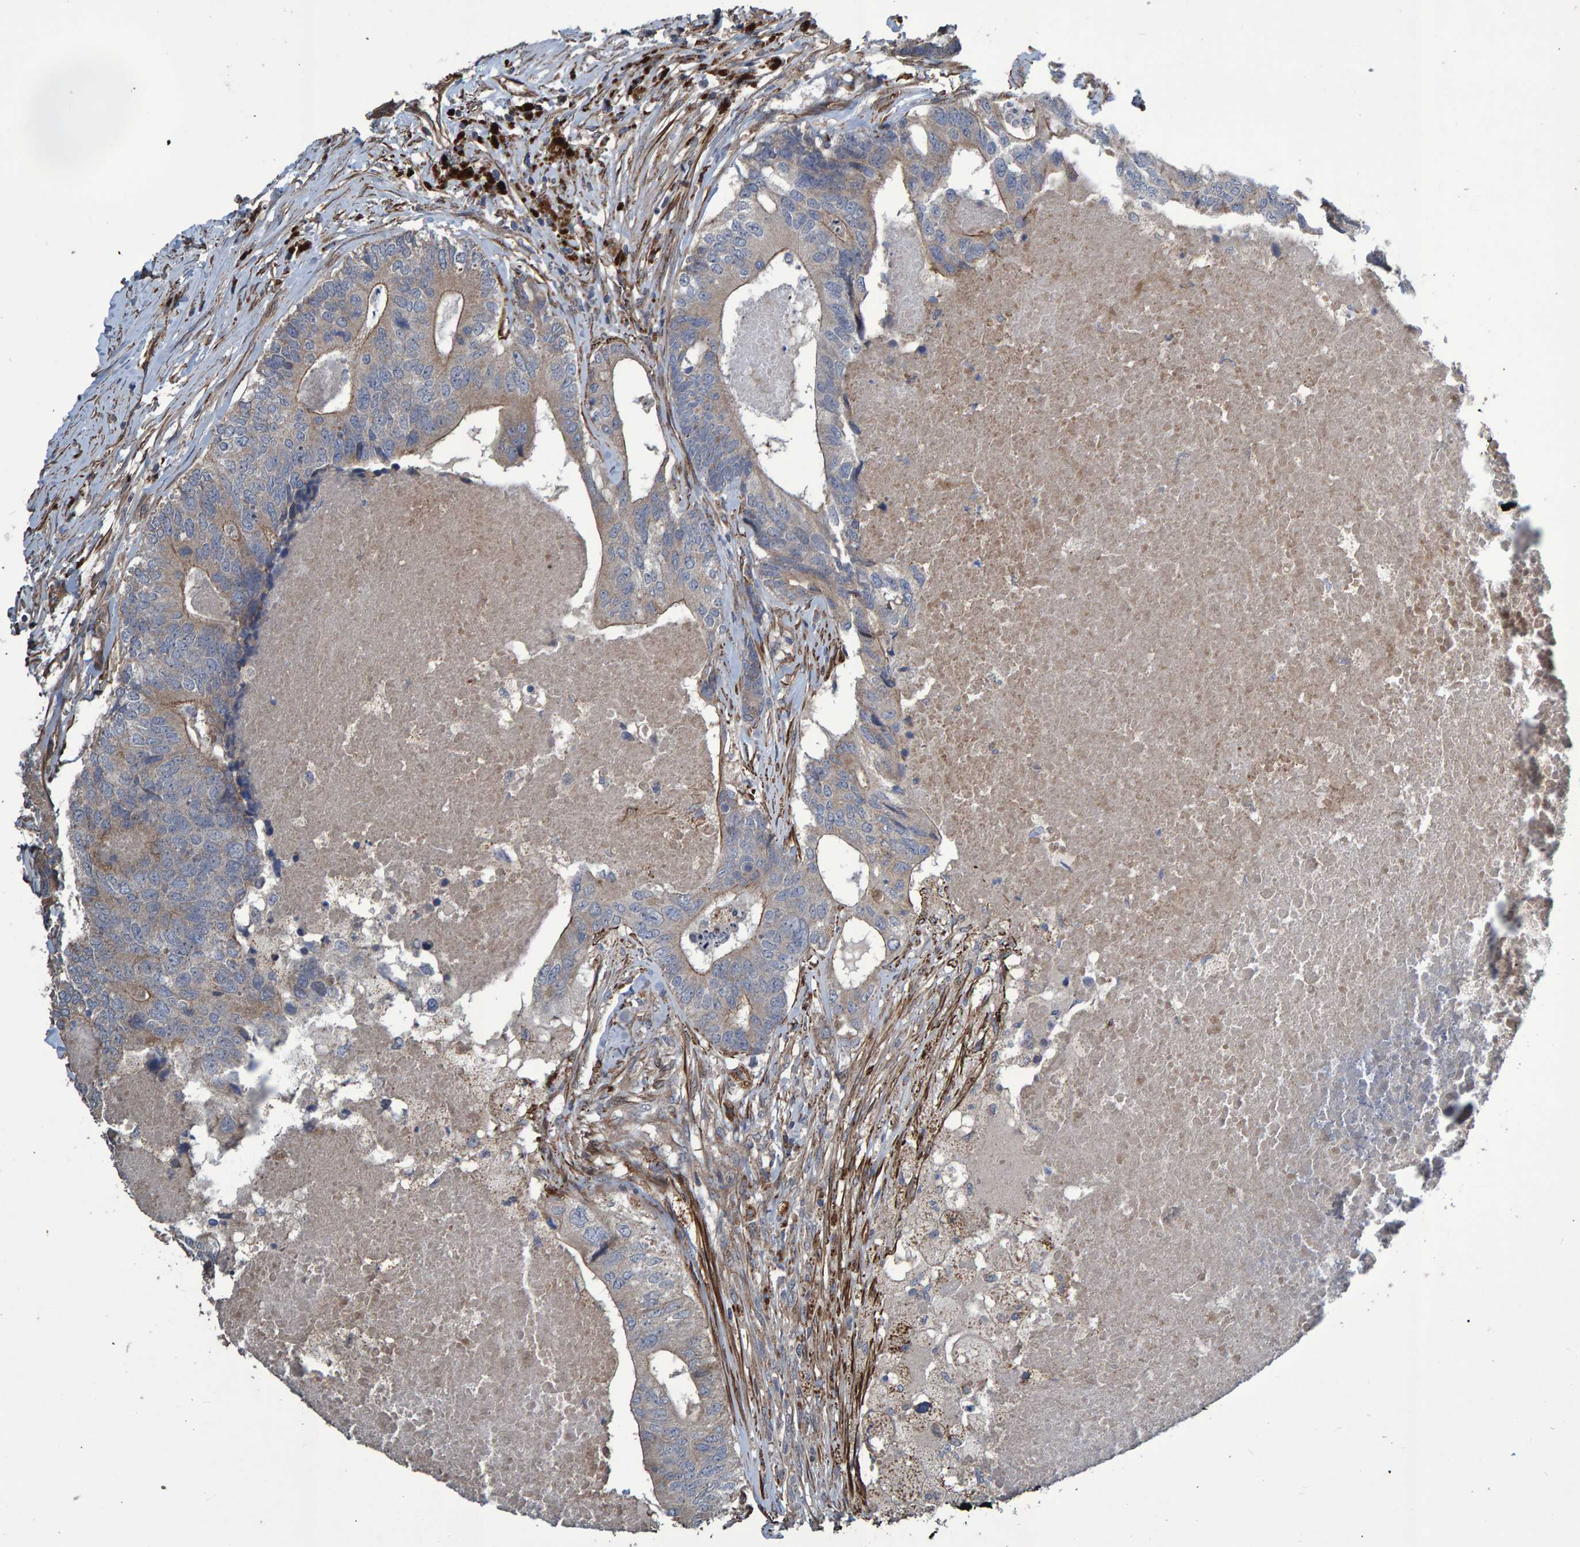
{"staining": {"intensity": "weak", "quantity": "<25%", "location": "cytoplasmic/membranous"}, "tissue": "colorectal cancer", "cell_type": "Tumor cells", "image_type": "cancer", "snomed": [{"axis": "morphology", "description": "Adenocarcinoma, NOS"}, {"axis": "topography", "description": "Colon"}], "caption": "DAB immunohistochemical staining of colorectal cancer (adenocarcinoma) shows no significant expression in tumor cells. The staining was performed using DAB (3,3'-diaminobenzidine) to visualize the protein expression in brown, while the nuclei were stained in blue with hematoxylin (Magnification: 20x).", "gene": "SLIT2", "patient": {"sex": "female", "age": 67}}